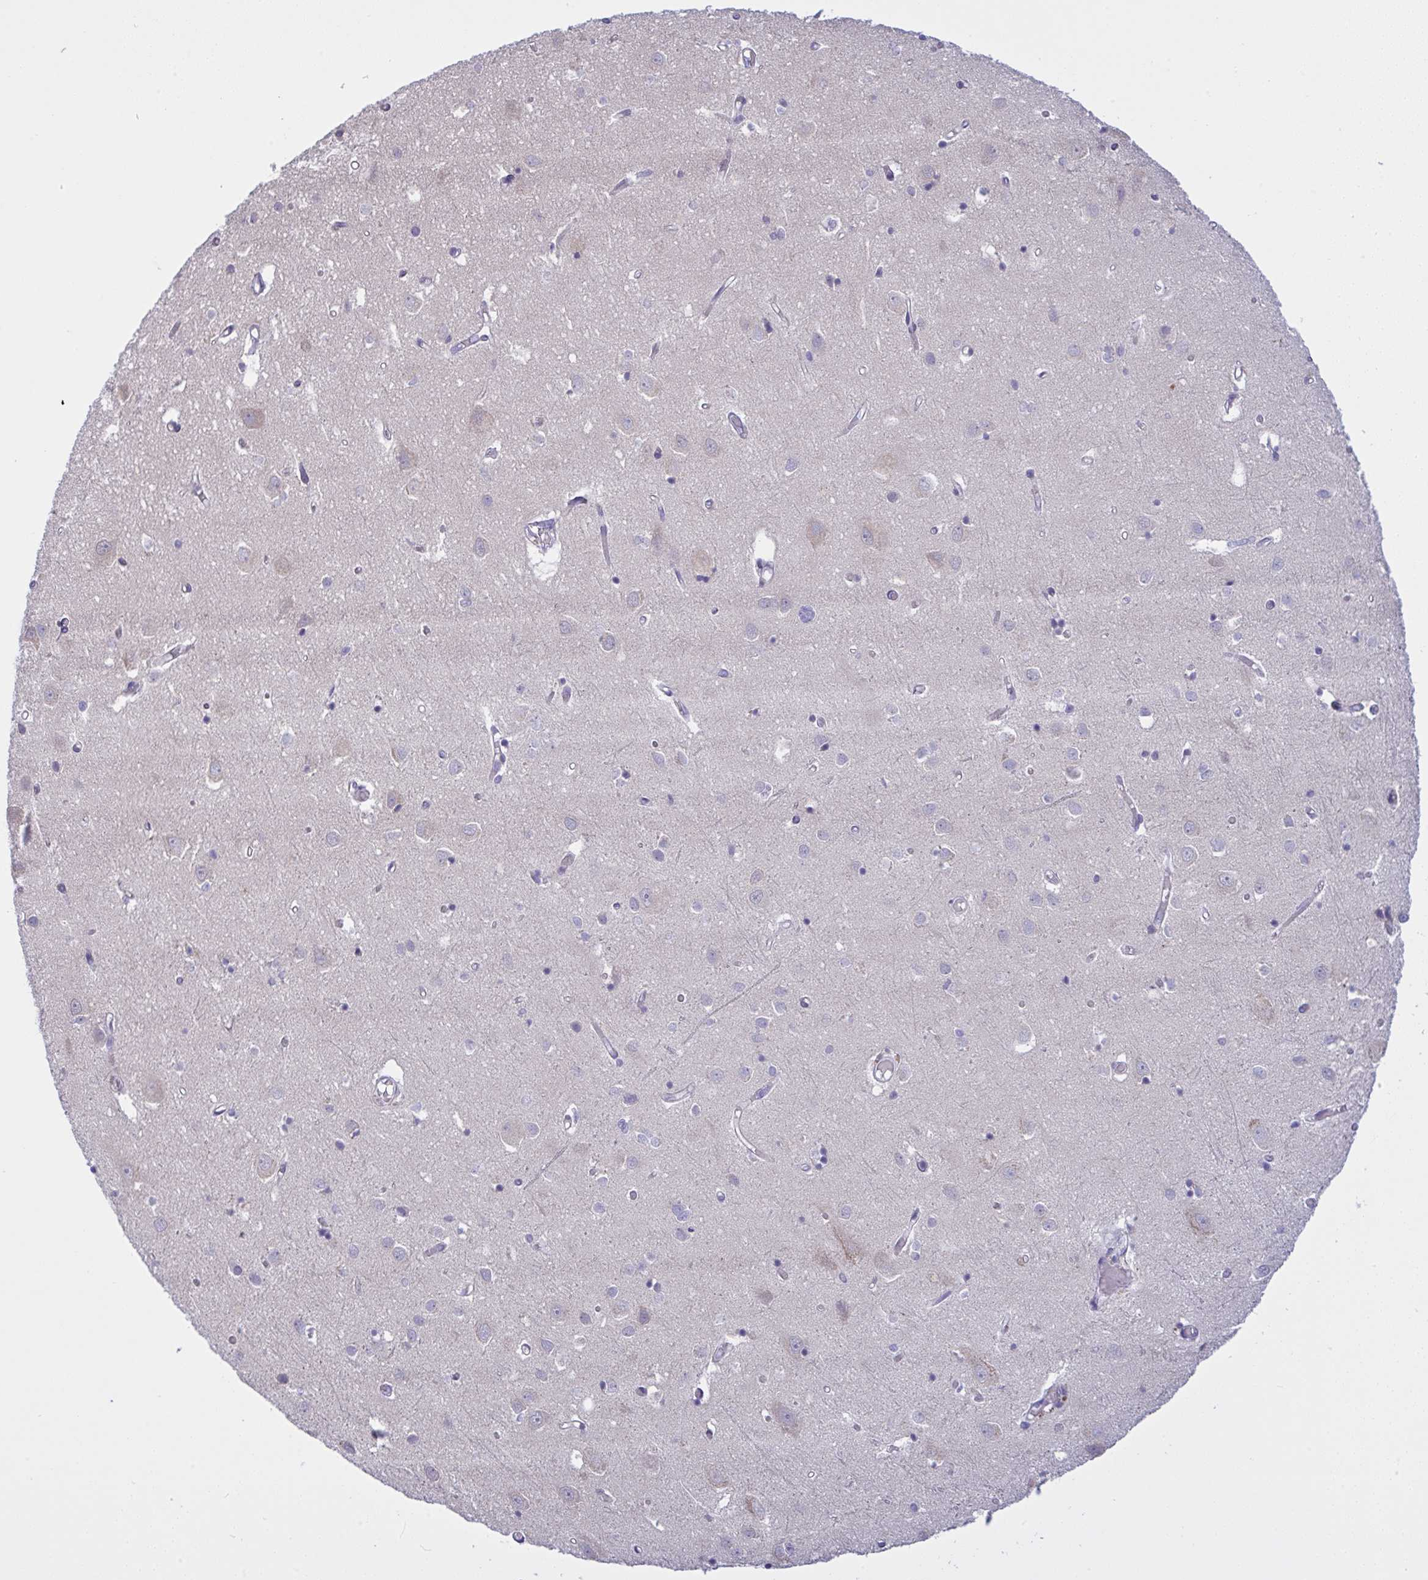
{"staining": {"intensity": "negative", "quantity": "none", "location": "none"}, "tissue": "cerebral cortex", "cell_type": "Endothelial cells", "image_type": "normal", "snomed": [{"axis": "morphology", "description": "Normal tissue, NOS"}, {"axis": "topography", "description": "Cerebral cortex"}], "caption": "Immunohistochemistry (IHC) micrograph of unremarkable cerebral cortex: cerebral cortex stained with DAB shows no significant protein positivity in endothelial cells.", "gene": "TMEM41A", "patient": {"sex": "male", "age": 70}}